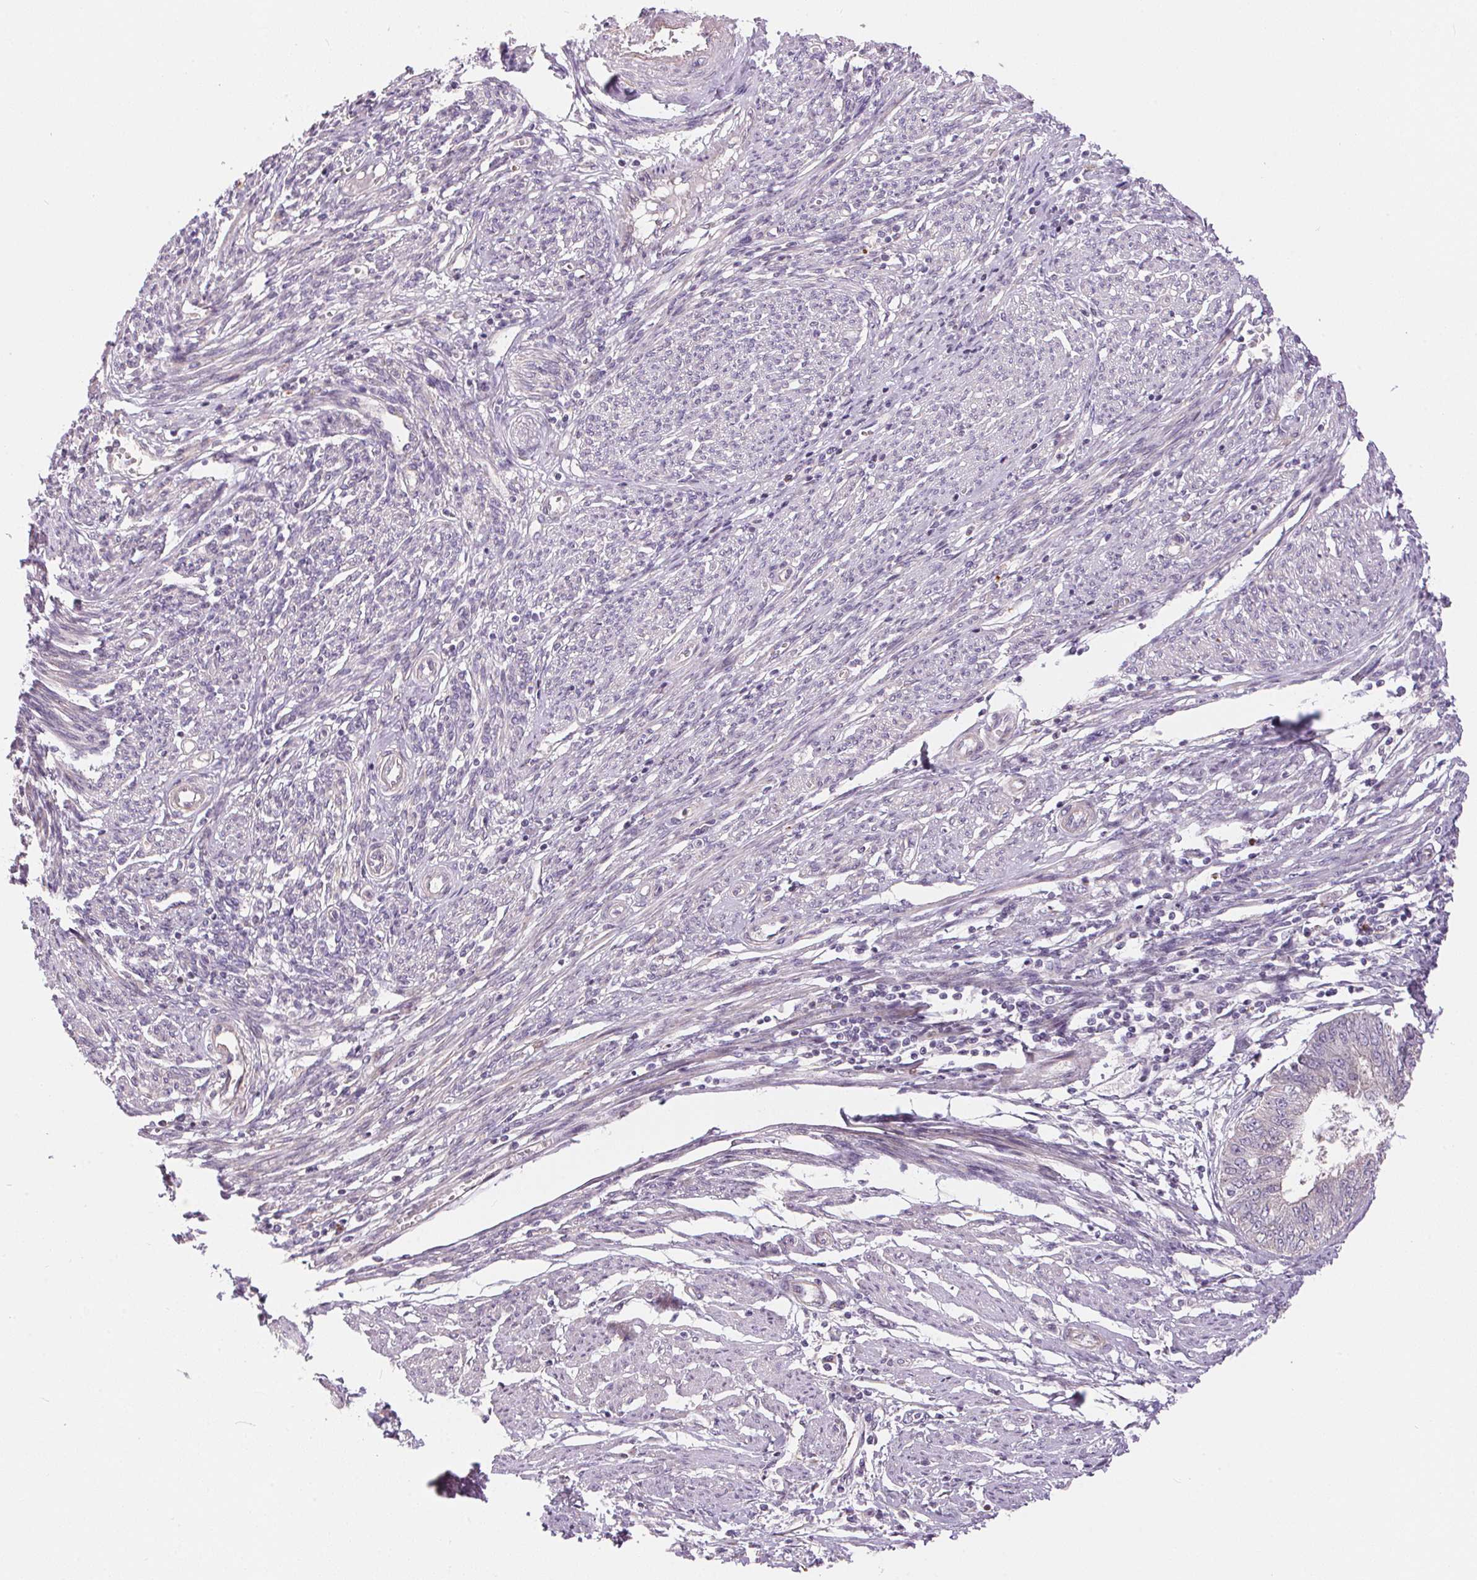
{"staining": {"intensity": "negative", "quantity": "none", "location": "none"}, "tissue": "endometrial cancer", "cell_type": "Tumor cells", "image_type": "cancer", "snomed": [{"axis": "morphology", "description": "Adenocarcinoma, NOS"}, {"axis": "topography", "description": "Endometrium"}], "caption": "Tumor cells show no significant protein staining in endometrial adenocarcinoma.", "gene": "UNC13B", "patient": {"sex": "female", "age": 62}}